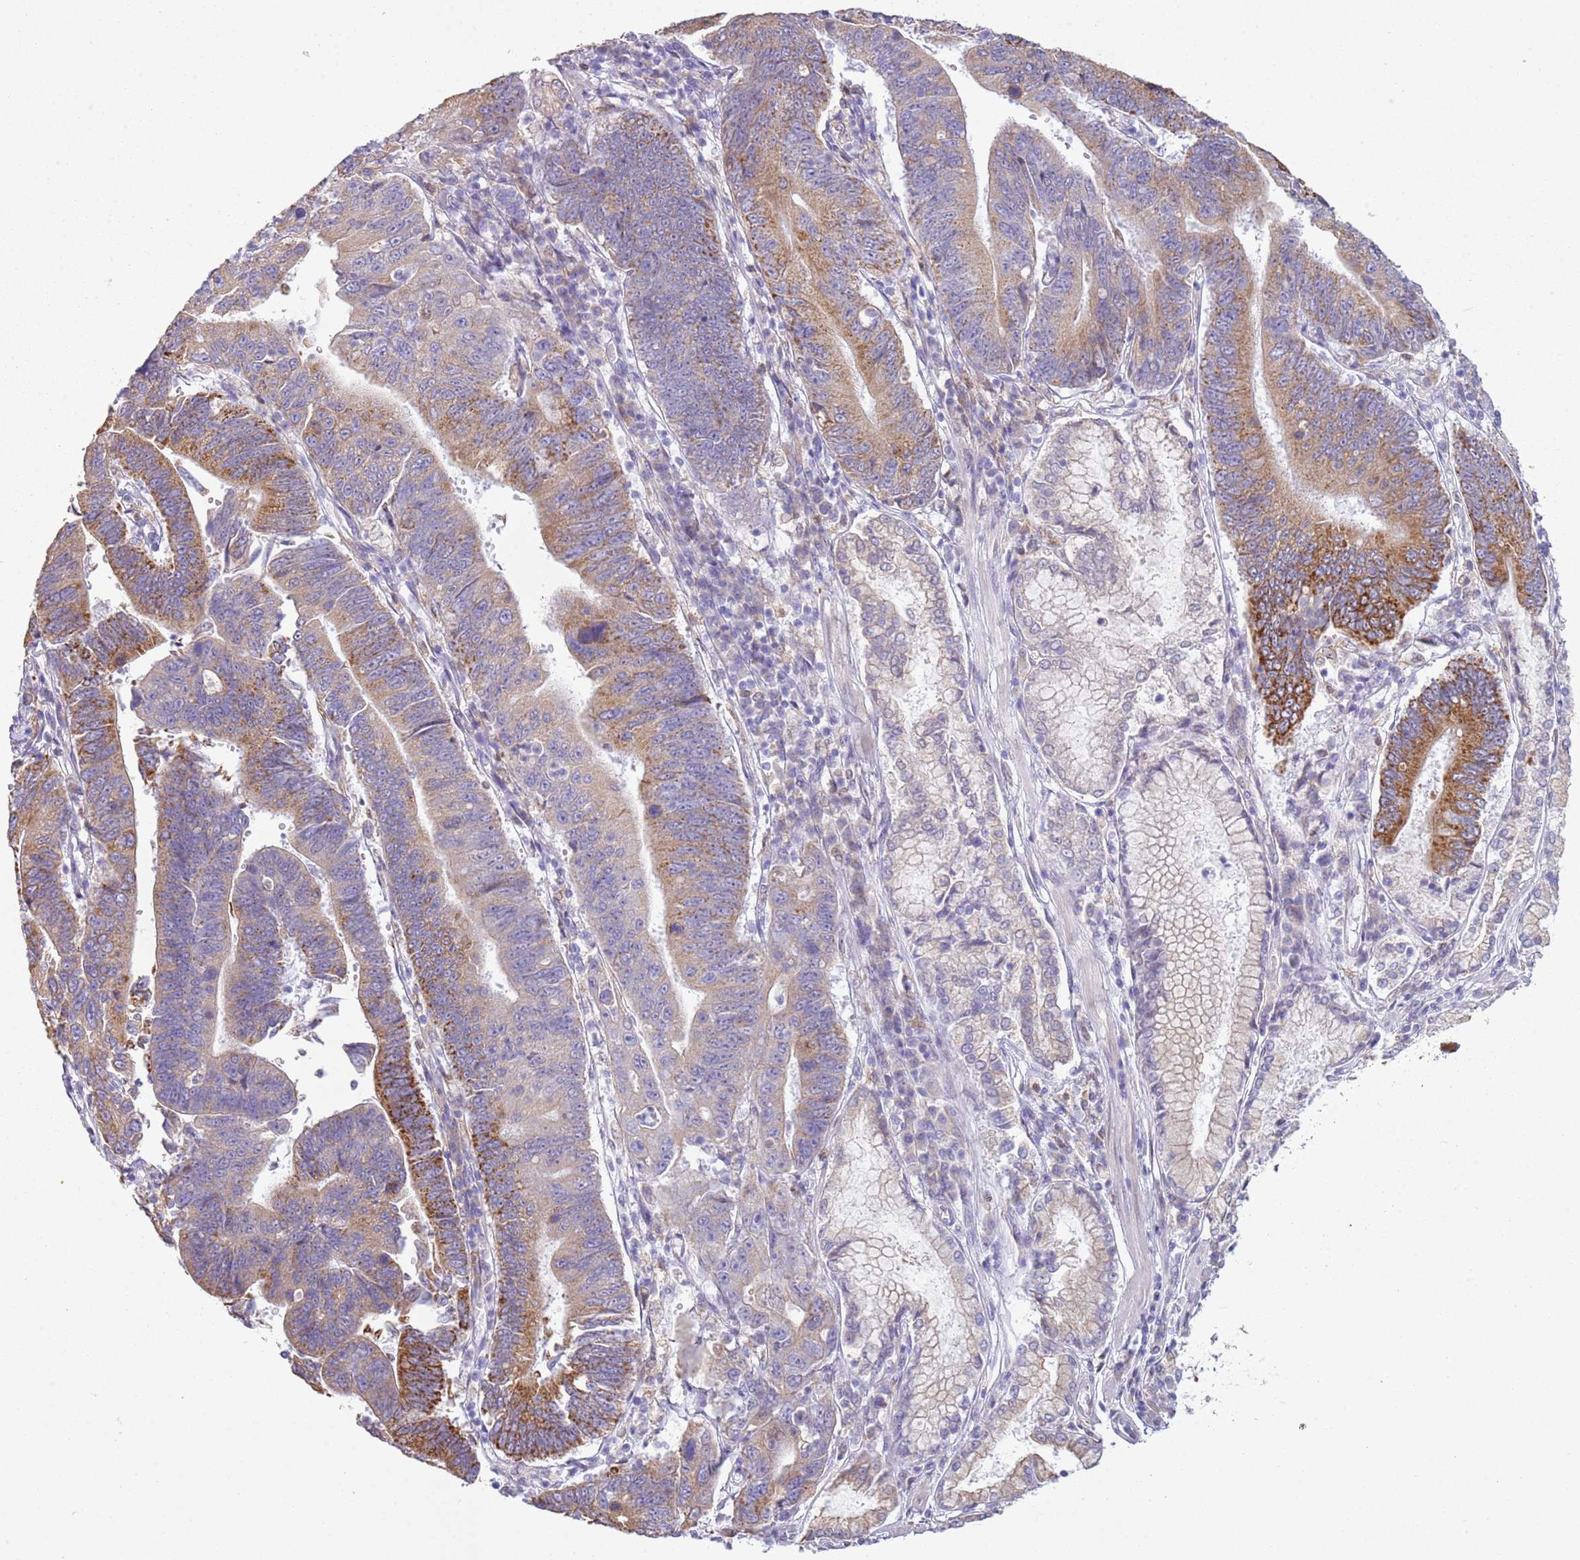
{"staining": {"intensity": "strong", "quantity": "25%-75%", "location": "cytoplasmic/membranous"}, "tissue": "stomach cancer", "cell_type": "Tumor cells", "image_type": "cancer", "snomed": [{"axis": "morphology", "description": "Adenocarcinoma, NOS"}, {"axis": "topography", "description": "Stomach"}], "caption": "Strong cytoplasmic/membranous protein staining is appreciated in about 25%-75% of tumor cells in stomach adenocarcinoma. (DAB (3,3'-diaminobenzidine) IHC, brown staining for protein, blue staining for nuclei).", "gene": "OAF", "patient": {"sex": "male", "age": 59}}